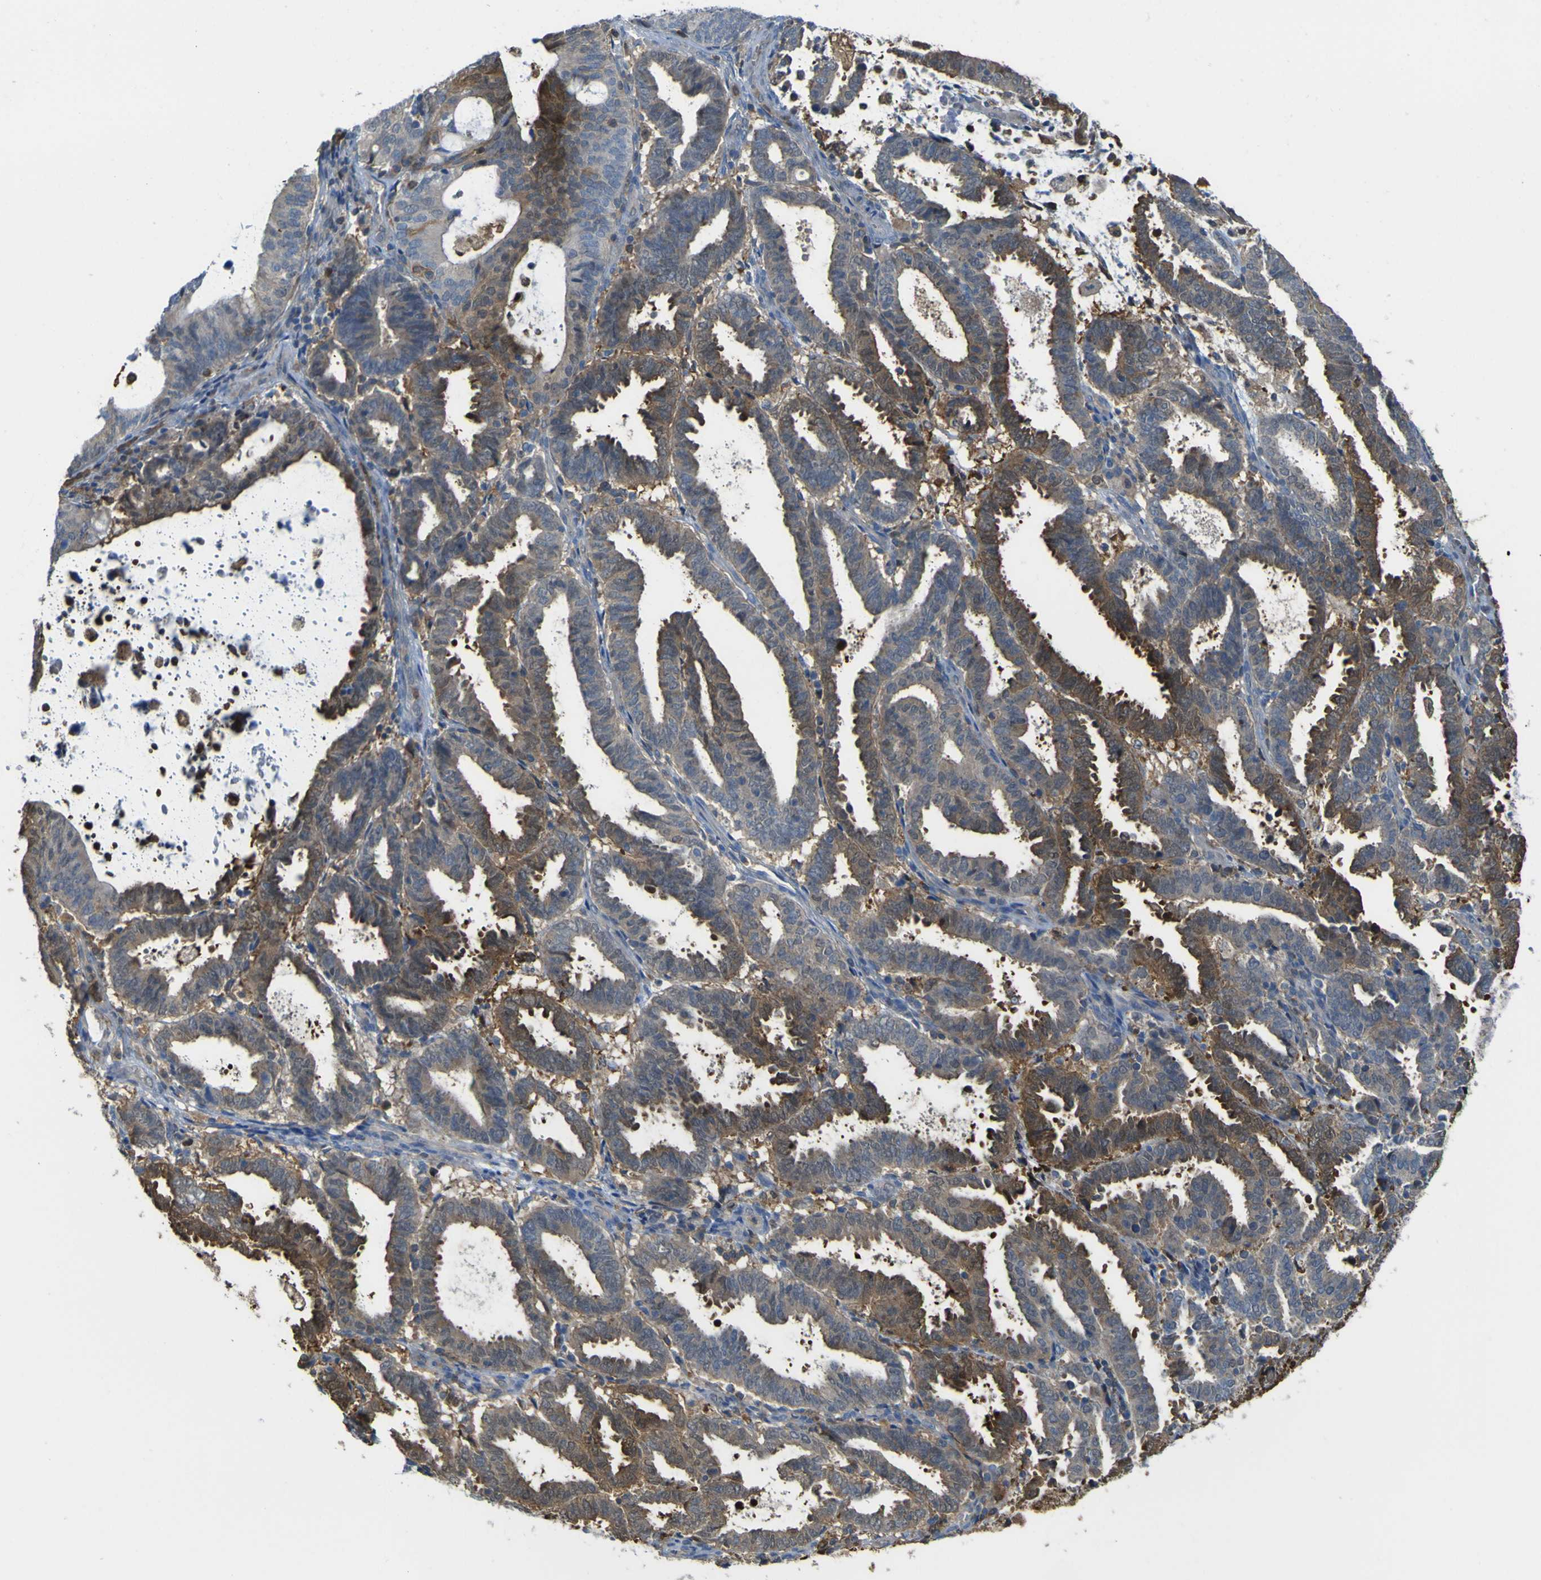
{"staining": {"intensity": "moderate", "quantity": "25%-75%", "location": "cytoplasmic/membranous"}, "tissue": "endometrial cancer", "cell_type": "Tumor cells", "image_type": "cancer", "snomed": [{"axis": "morphology", "description": "Adenocarcinoma, NOS"}, {"axis": "topography", "description": "Uterus"}], "caption": "This is an image of immunohistochemistry (IHC) staining of endometrial cancer (adenocarcinoma), which shows moderate staining in the cytoplasmic/membranous of tumor cells.", "gene": "ABHD3", "patient": {"sex": "female", "age": 83}}